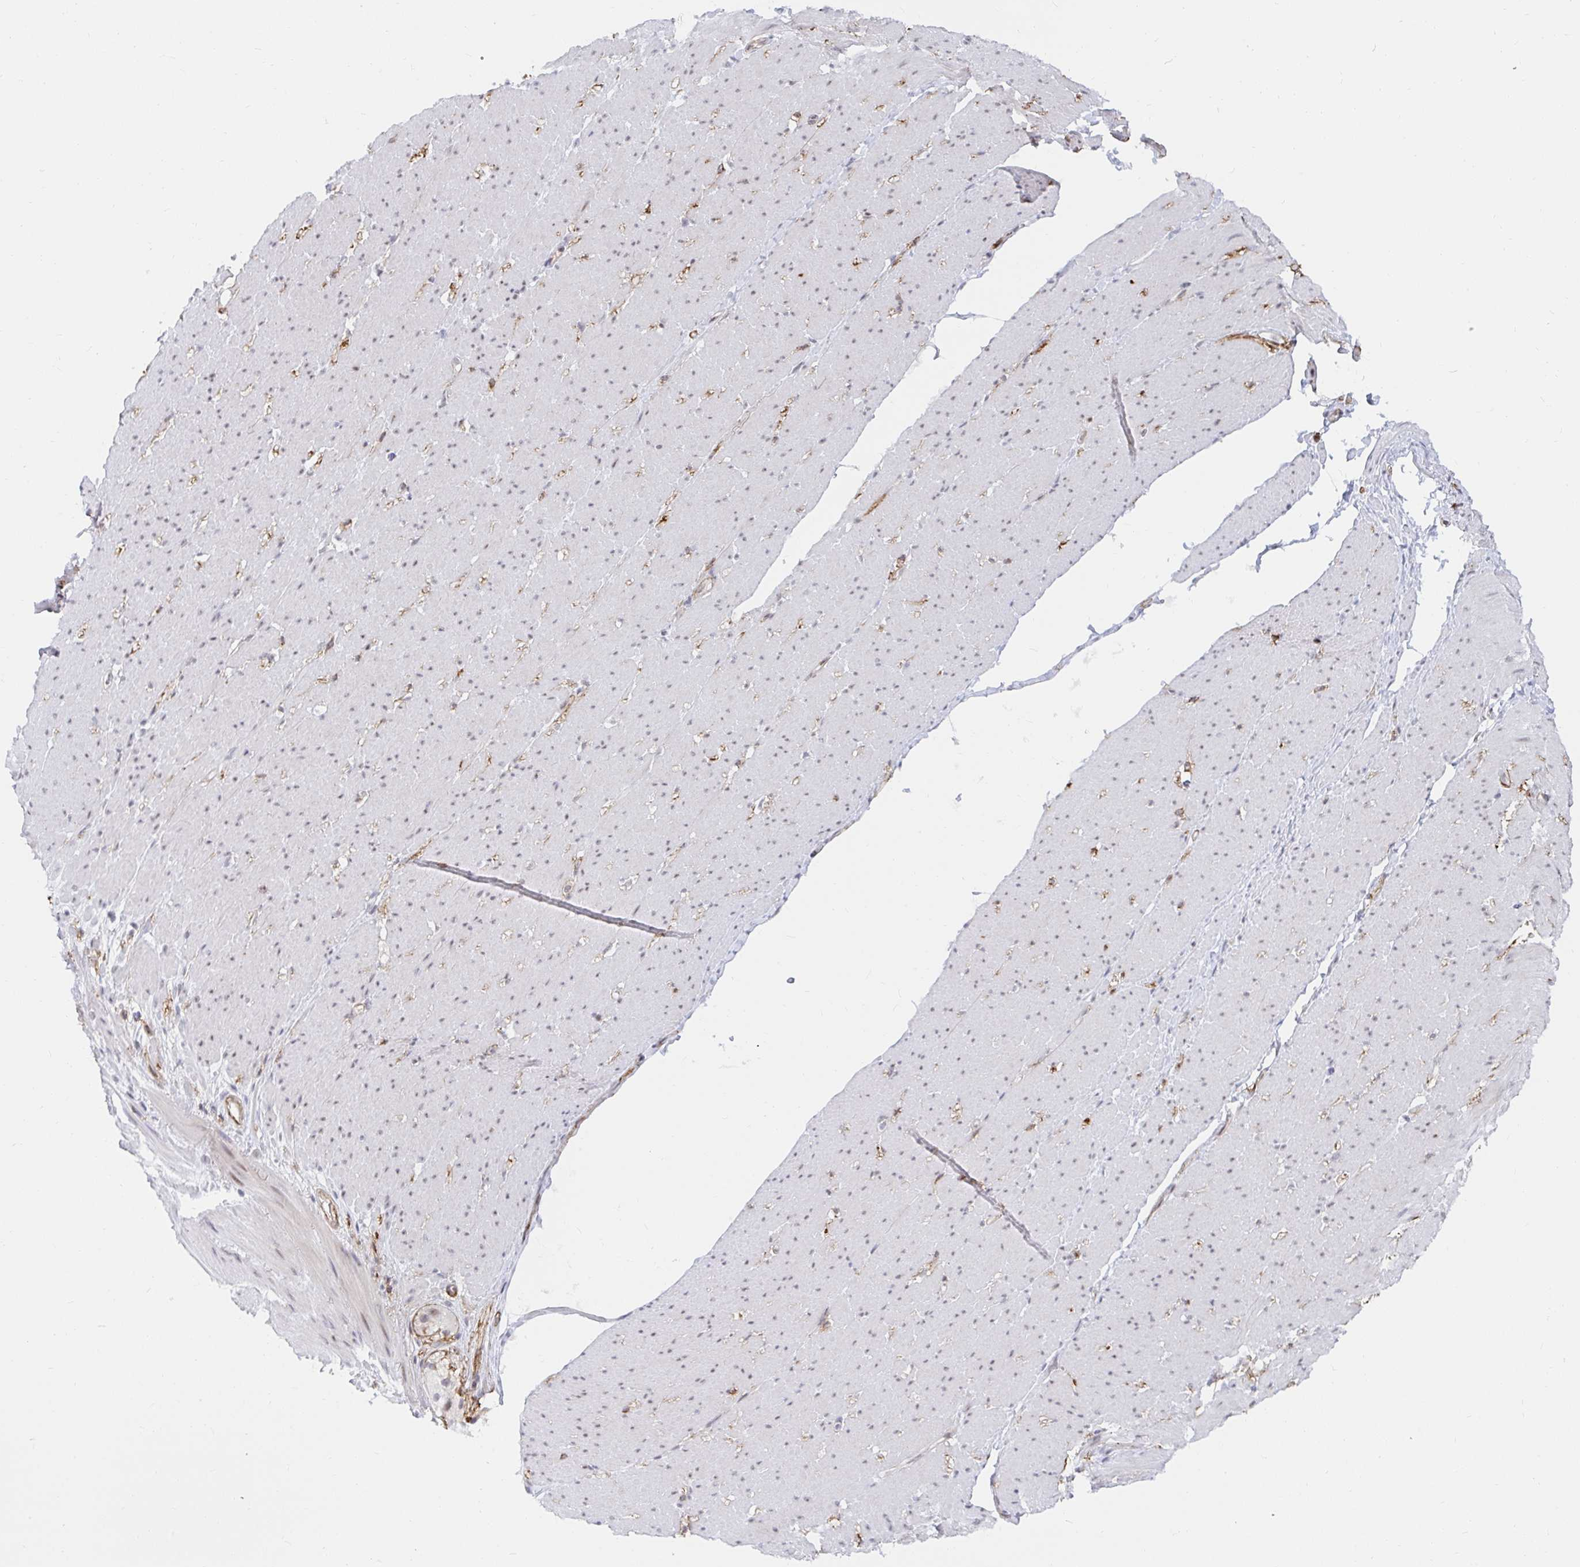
{"staining": {"intensity": "negative", "quantity": "none", "location": "none"}, "tissue": "smooth muscle", "cell_type": "Smooth muscle cells", "image_type": "normal", "snomed": [{"axis": "morphology", "description": "Normal tissue, NOS"}, {"axis": "topography", "description": "Smooth muscle"}, {"axis": "topography", "description": "Rectum"}], "caption": "A histopathology image of smooth muscle stained for a protein reveals no brown staining in smooth muscle cells.", "gene": "COL28A1", "patient": {"sex": "male", "age": 53}}